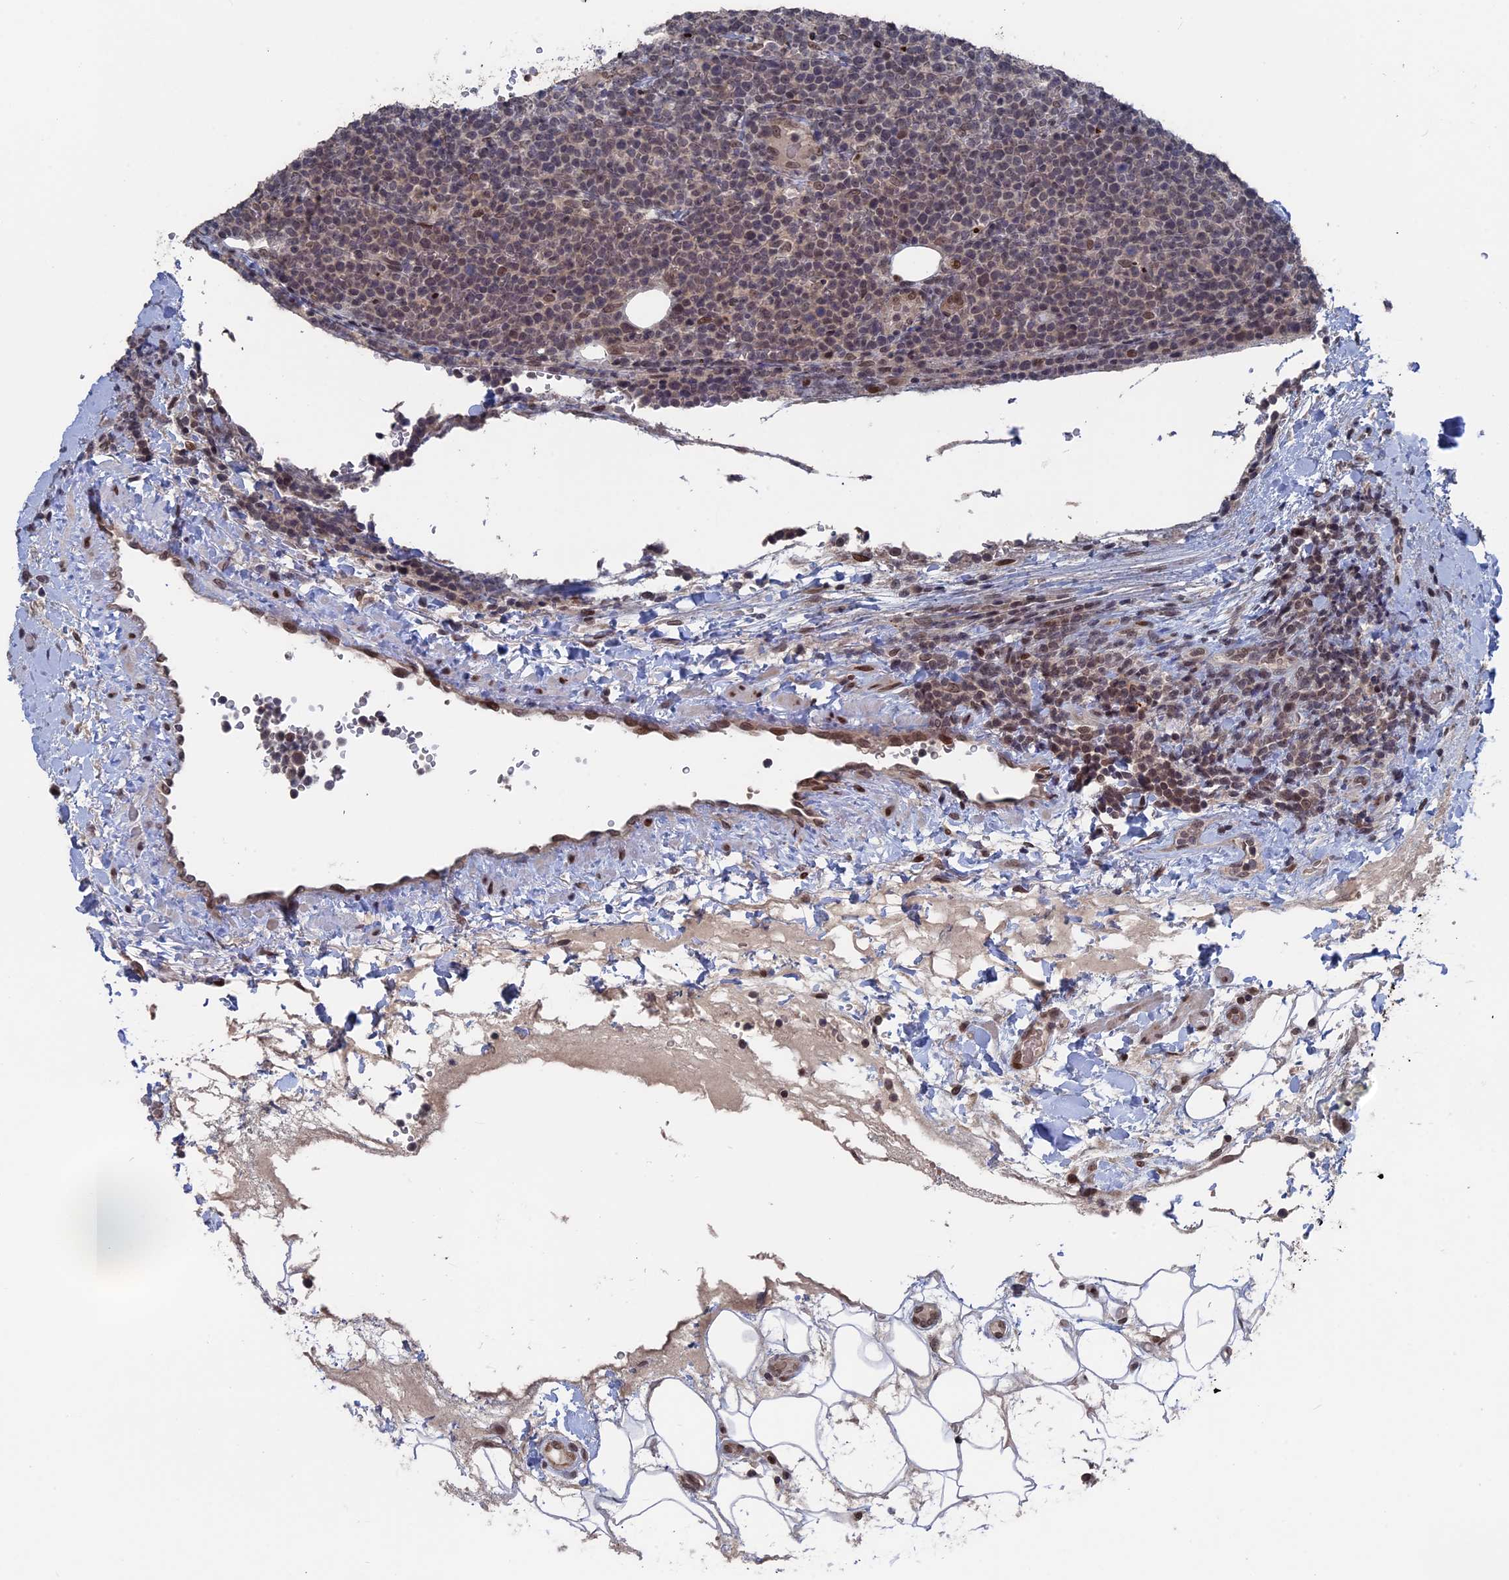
{"staining": {"intensity": "weak", "quantity": "25%-75%", "location": "nuclear"}, "tissue": "lymphoma", "cell_type": "Tumor cells", "image_type": "cancer", "snomed": [{"axis": "morphology", "description": "Malignant lymphoma, non-Hodgkin's type, High grade"}, {"axis": "topography", "description": "Lymph node"}], "caption": "High-grade malignant lymphoma, non-Hodgkin's type stained with a brown dye reveals weak nuclear positive staining in approximately 25%-75% of tumor cells.", "gene": "NR2C2AP", "patient": {"sex": "male", "age": 61}}